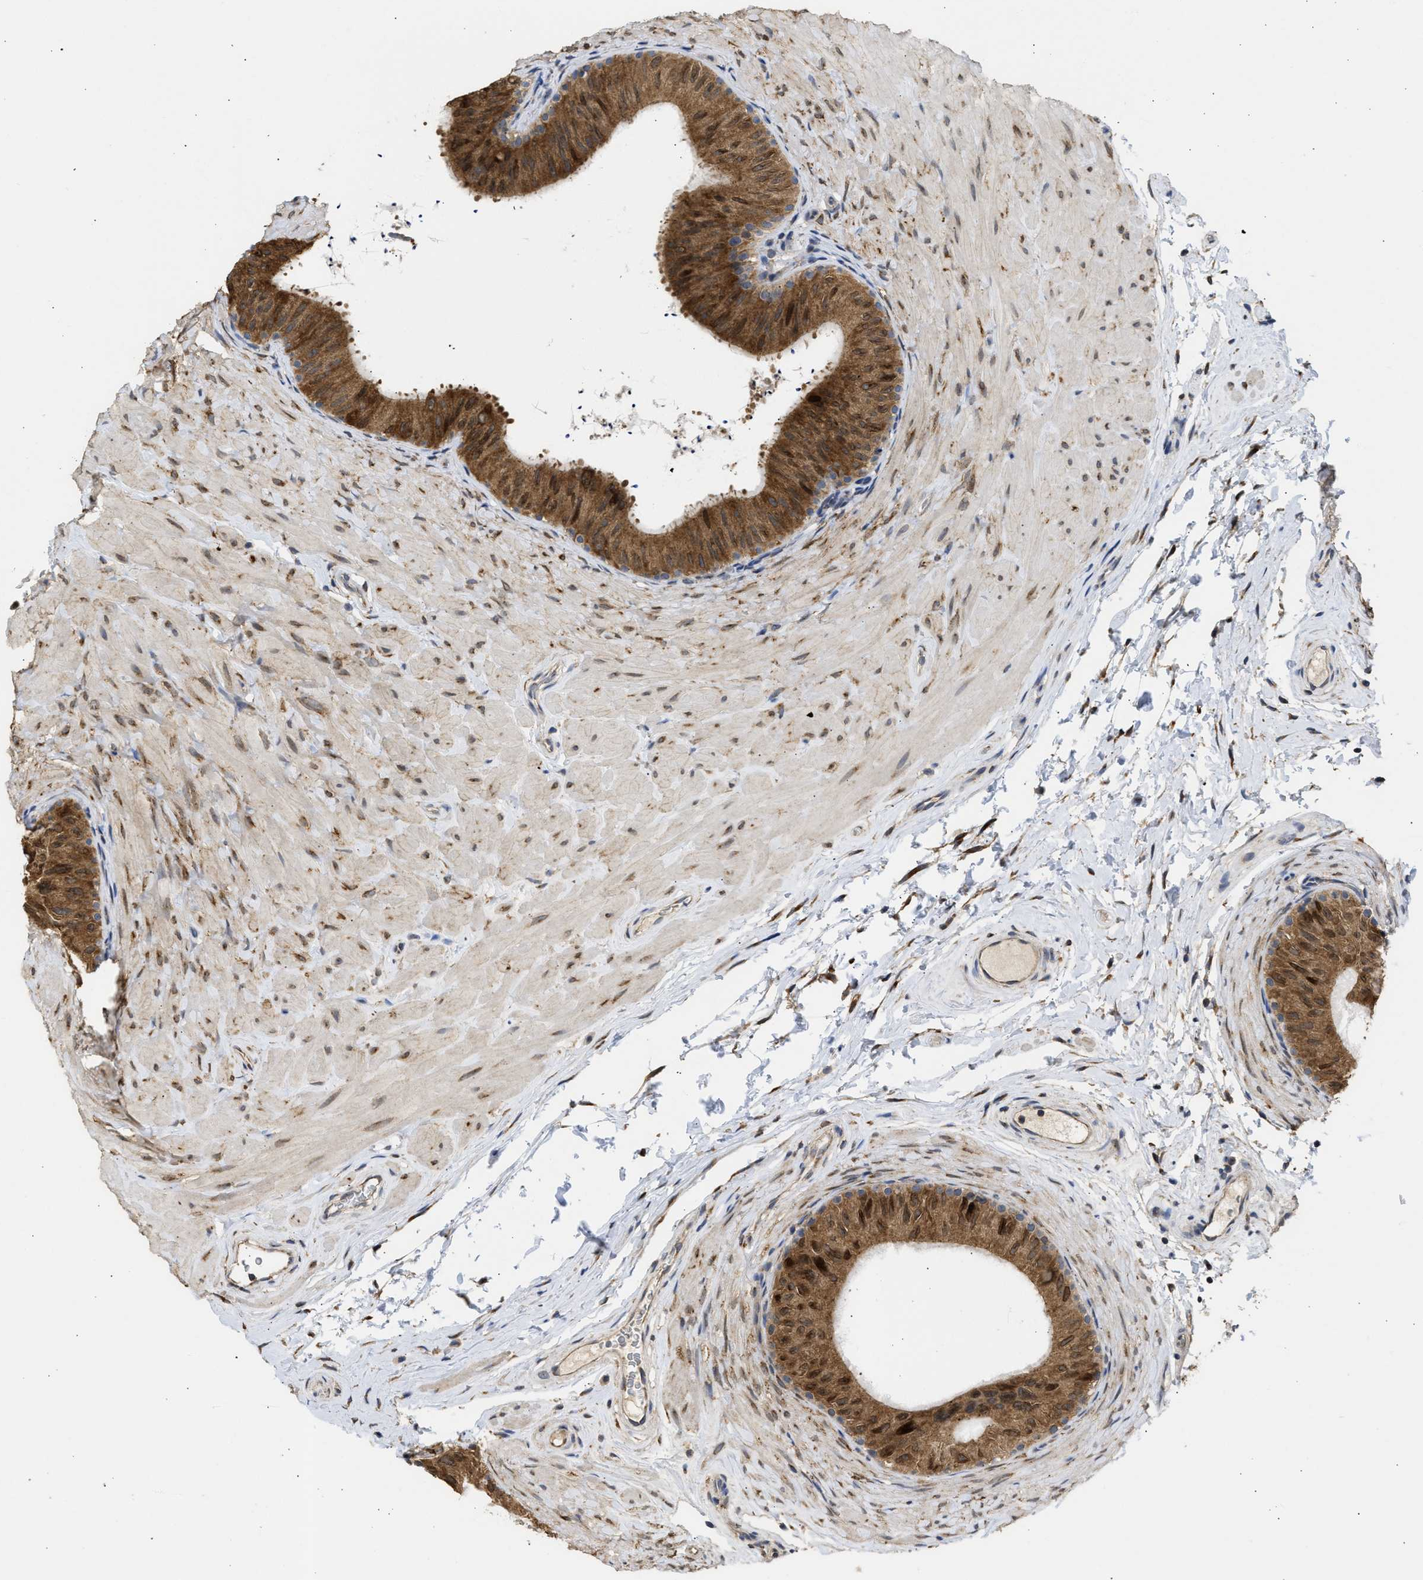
{"staining": {"intensity": "strong", "quantity": ">75%", "location": "cytoplasmic/membranous,nuclear"}, "tissue": "epididymis", "cell_type": "Glandular cells", "image_type": "normal", "snomed": [{"axis": "morphology", "description": "Normal tissue, NOS"}, {"axis": "topography", "description": "Epididymis"}], "caption": "About >75% of glandular cells in unremarkable epididymis demonstrate strong cytoplasmic/membranous,nuclear protein positivity as visualized by brown immunohistochemical staining.", "gene": "DNAJC1", "patient": {"sex": "male", "age": 34}}